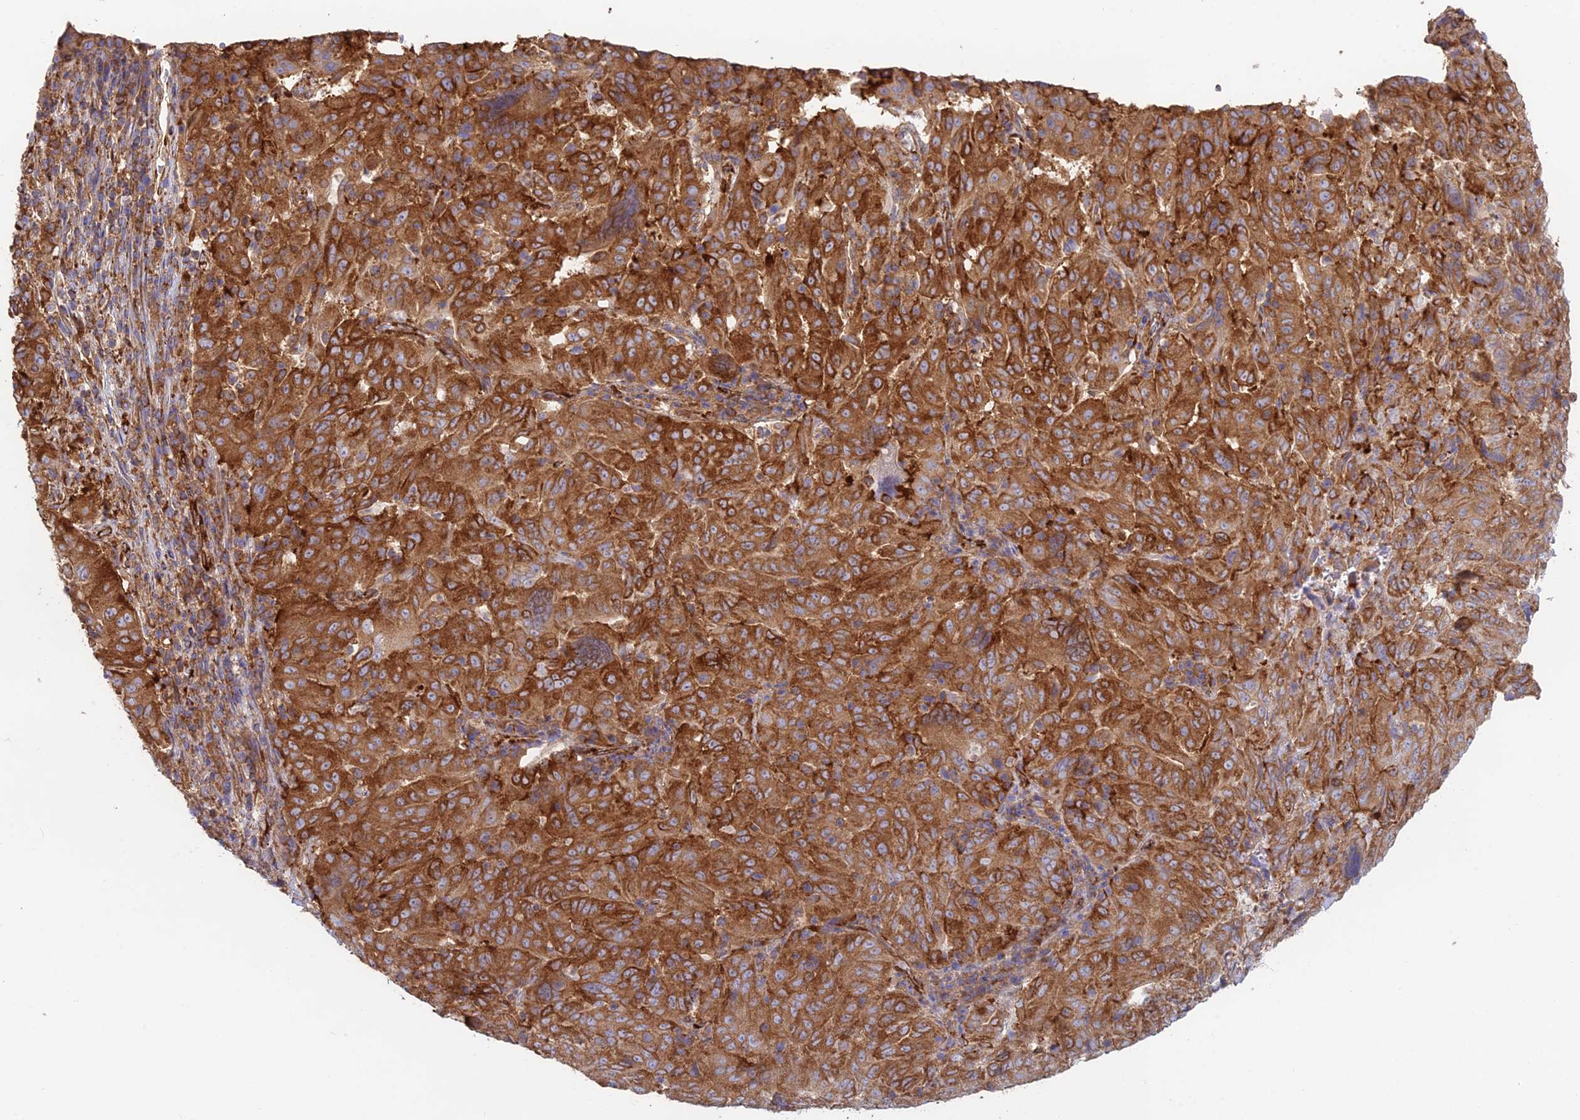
{"staining": {"intensity": "moderate", "quantity": ">75%", "location": "cytoplasmic/membranous"}, "tissue": "pancreatic cancer", "cell_type": "Tumor cells", "image_type": "cancer", "snomed": [{"axis": "morphology", "description": "Adenocarcinoma, NOS"}, {"axis": "topography", "description": "Pancreas"}], "caption": "This is a micrograph of immunohistochemistry staining of adenocarcinoma (pancreatic), which shows moderate staining in the cytoplasmic/membranous of tumor cells.", "gene": "CCDC69", "patient": {"sex": "male", "age": 63}}